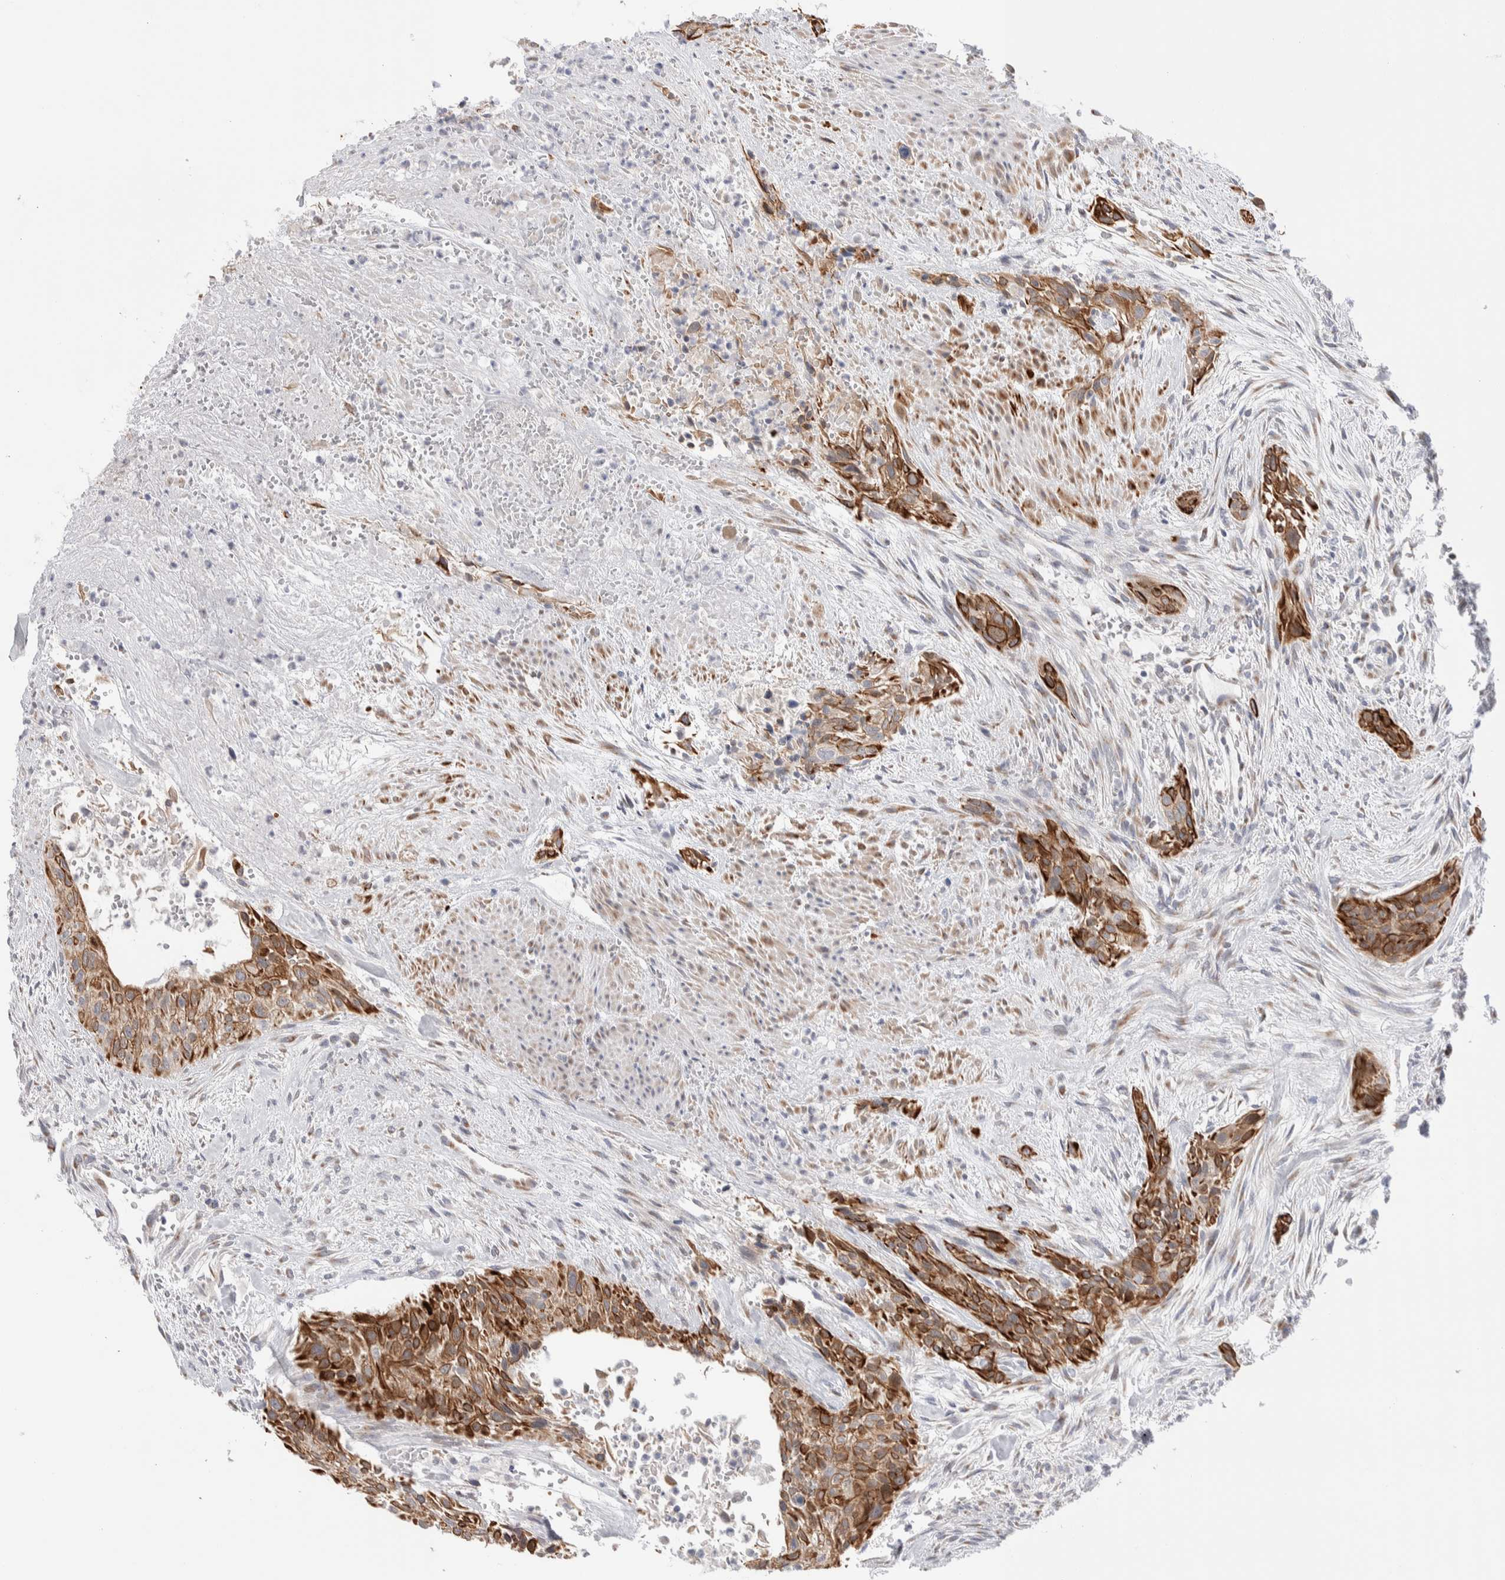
{"staining": {"intensity": "strong", "quantity": ">75%", "location": "cytoplasmic/membranous"}, "tissue": "urothelial cancer", "cell_type": "Tumor cells", "image_type": "cancer", "snomed": [{"axis": "morphology", "description": "Urothelial carcinoma, High grade"}, {"axis": "topography", "description": "Urinary bladder"}], "caption": "Tumor cells show high levels of strong cytoplasmic/membranous positivity in approximately >75% of cells in urothelial cancer. (IHC, brightfield microscopy, high magnification).", "gene": "C1orf112", "patient": {"sex": "male", "age": 35}}